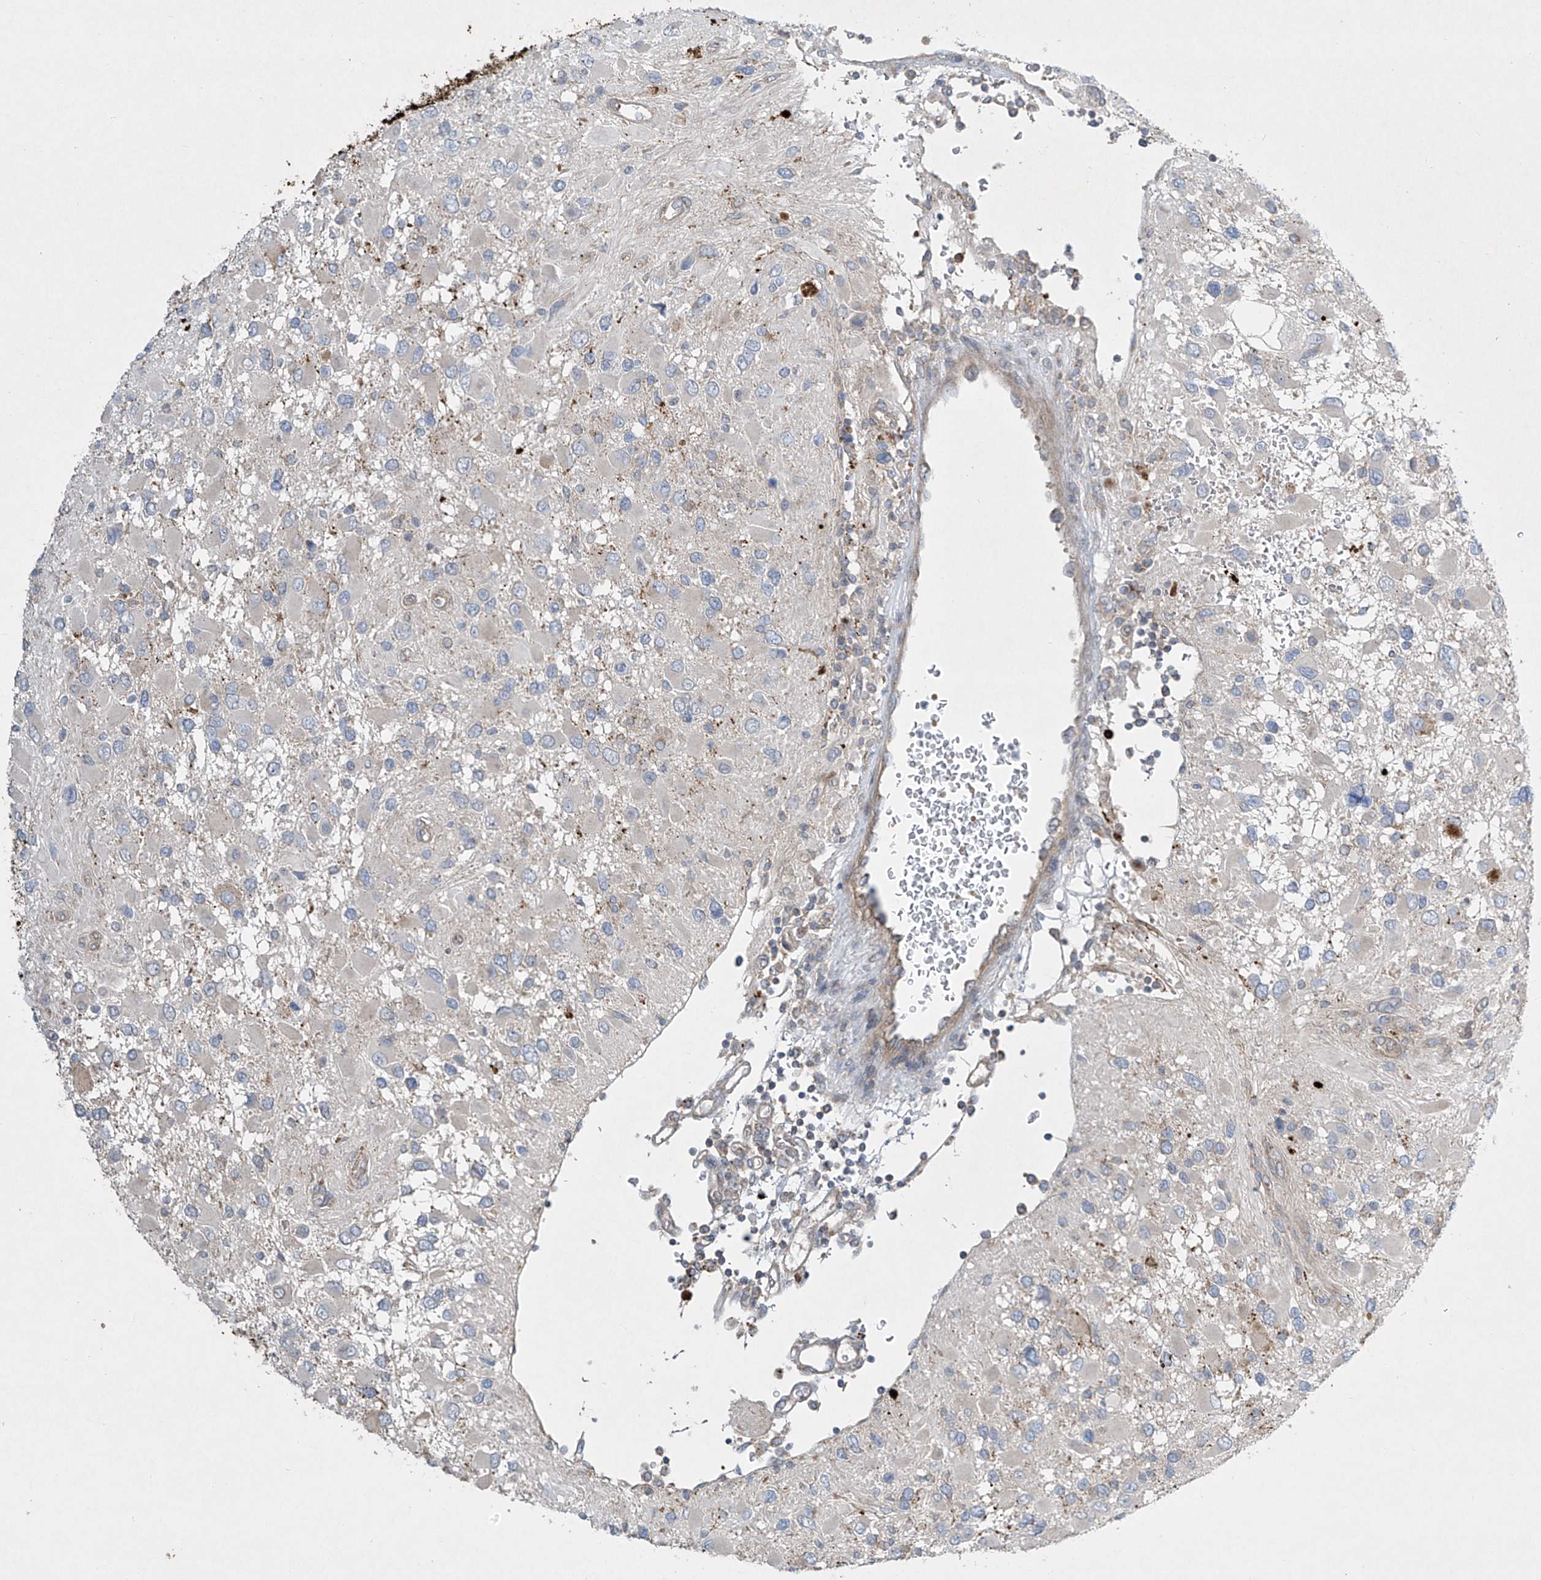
{"staining": {"intensity": "negative", "quantity": "none", "location": "none"}, "tissue": "glioma", "cell_type": "Tumor cells", "image_type": "cancer", "snomed": [{"axis": "morphology", "description": "Glioma, malignant, High grade"}, {"axis": "topography", "description": "Brain"}], "caption": "An image of glioma stained for a protein reveals no brown staining in tumor cells. (DAB IHC with hematoxylin counter stain).", "gene": "TJAP1", "patient": {"sex": "male", "age": 53}}